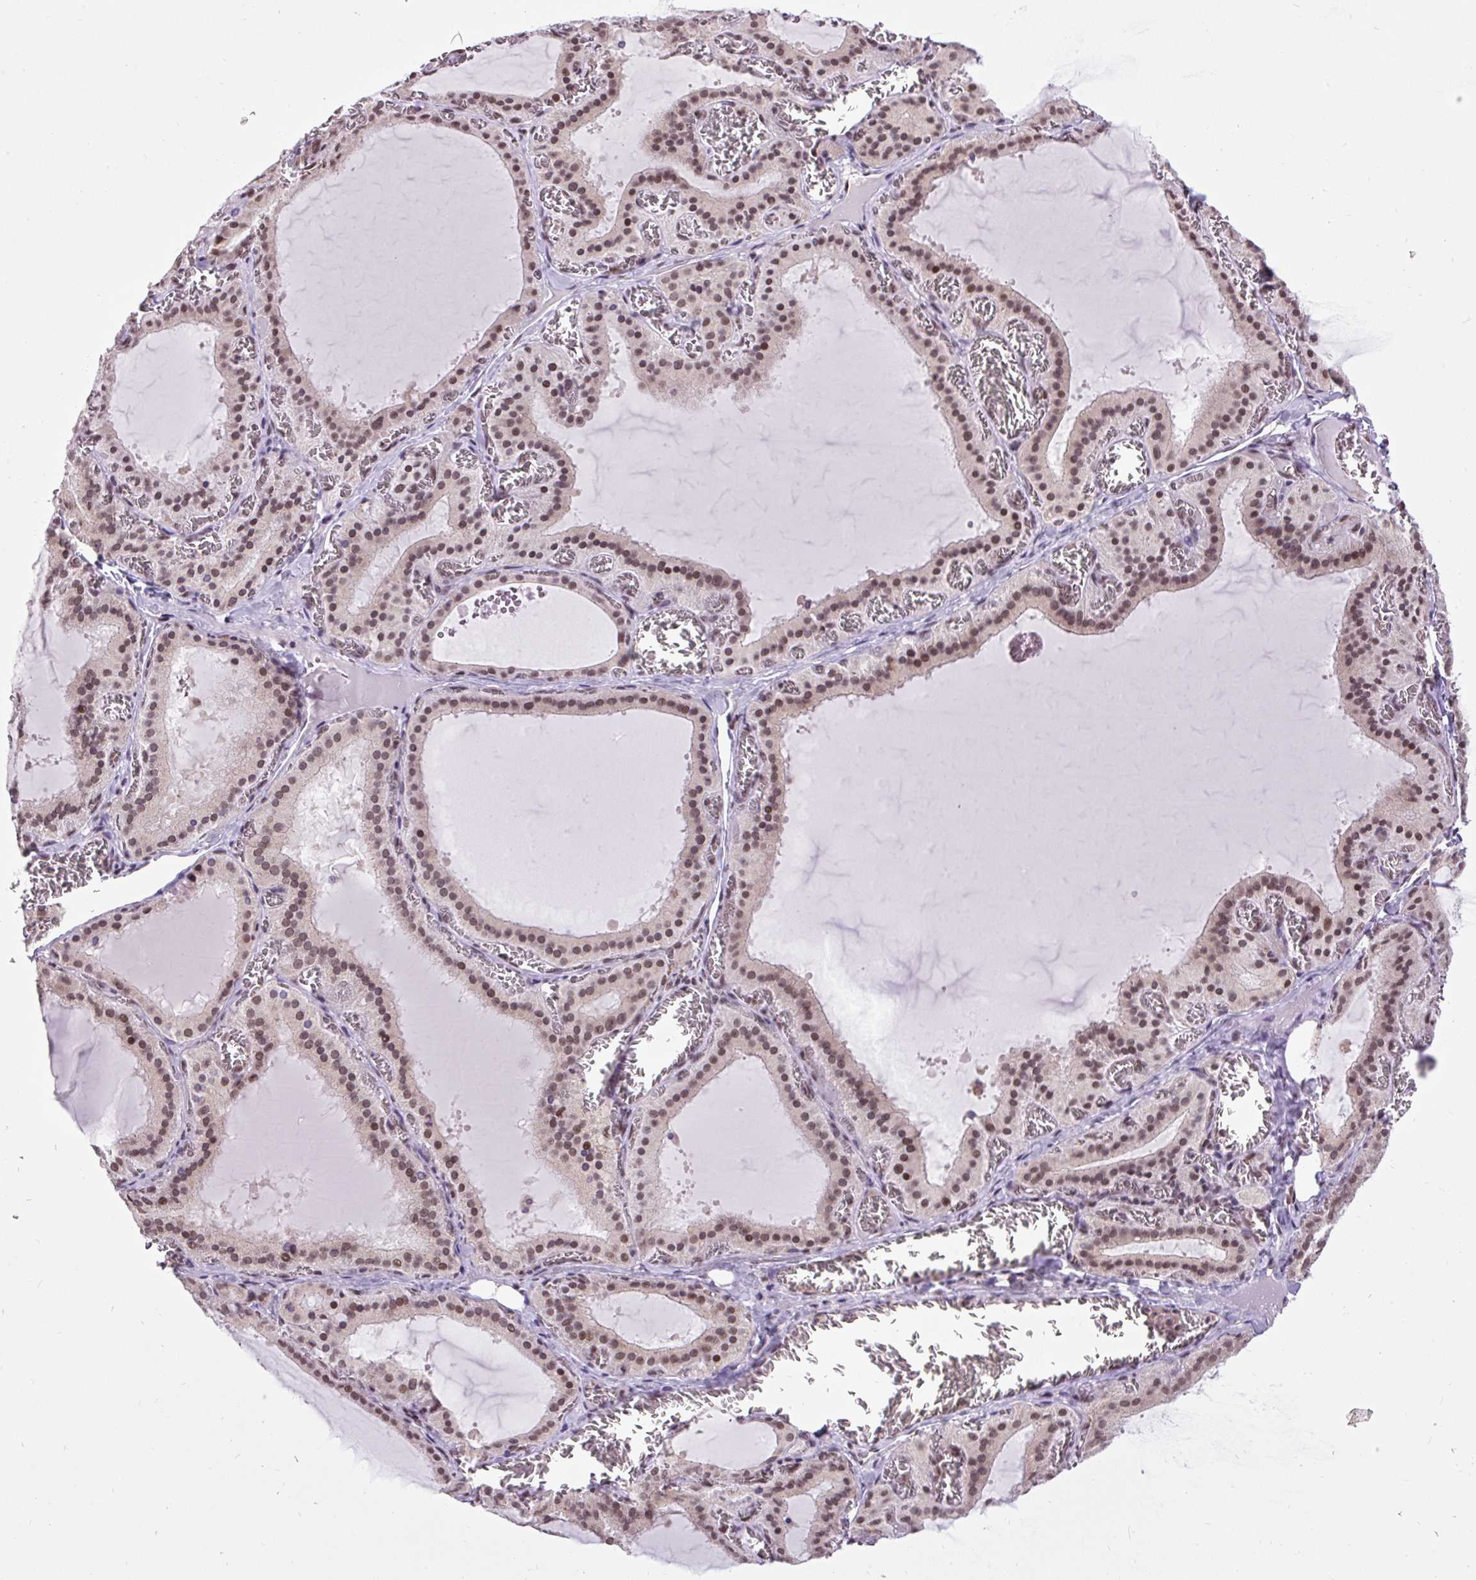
{"staining": {"intensity": "moderate", "quantity": ">75%", "location": "nuclear"}, "tissue": "thyroid gland", "cell_type": "Glandular cells", "image_type": "normal", "snomed": [{"axis": "morphology", "description": "Normal tissue, NOS"}, {"axis": "topography", "description": "Thyroid gland"}], "caption": "An immunohistochemistry micrograph of benign tissue is shown. Protein staining in brown shows moderate nuclear positivity in thyroid gland within glandular cells.", "gene": "ZNF672", "patient": {"sex": "female", "age": 30}}